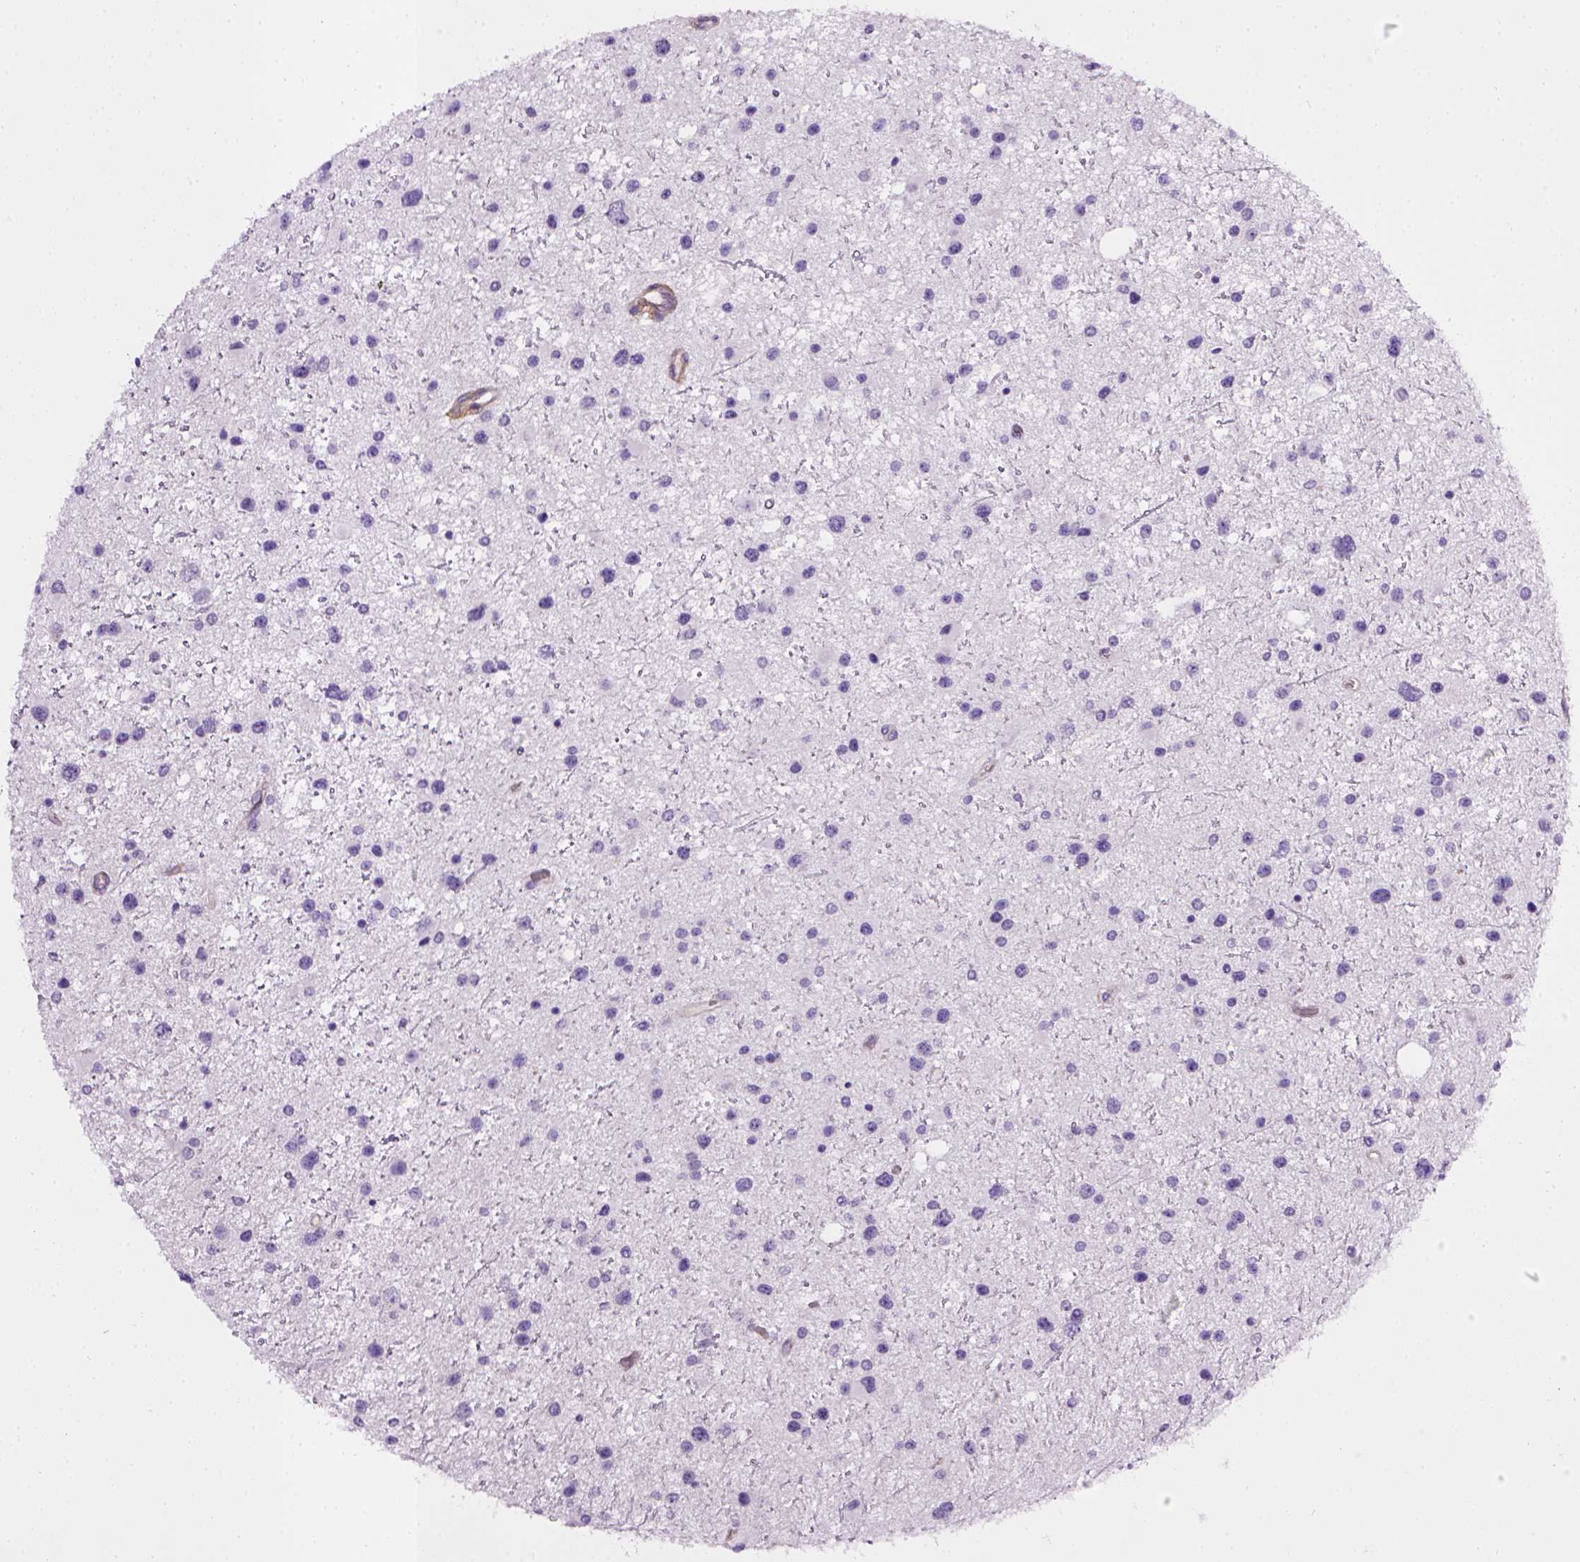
{"staining": {"intensity": "negative", "quantity": "none", "location": "none"}, "tissue": "glioma", "cell_type": "Tumor cells", "image_type": "cancer", "snomed": [{"axis": "morphology", "description": "Glioma, malignant, Low grade"}, {"axis": "topography", "description": "Brain"}], "caption": "This micrograph is of malignant low-grade glioma stained with immunohistochemistry to label a protein in brown with the nuclei are counter-stained blue. There is no staining in tumor cells.", "gene": "ENG", "patient": {"sex": "female", "age": 32}}